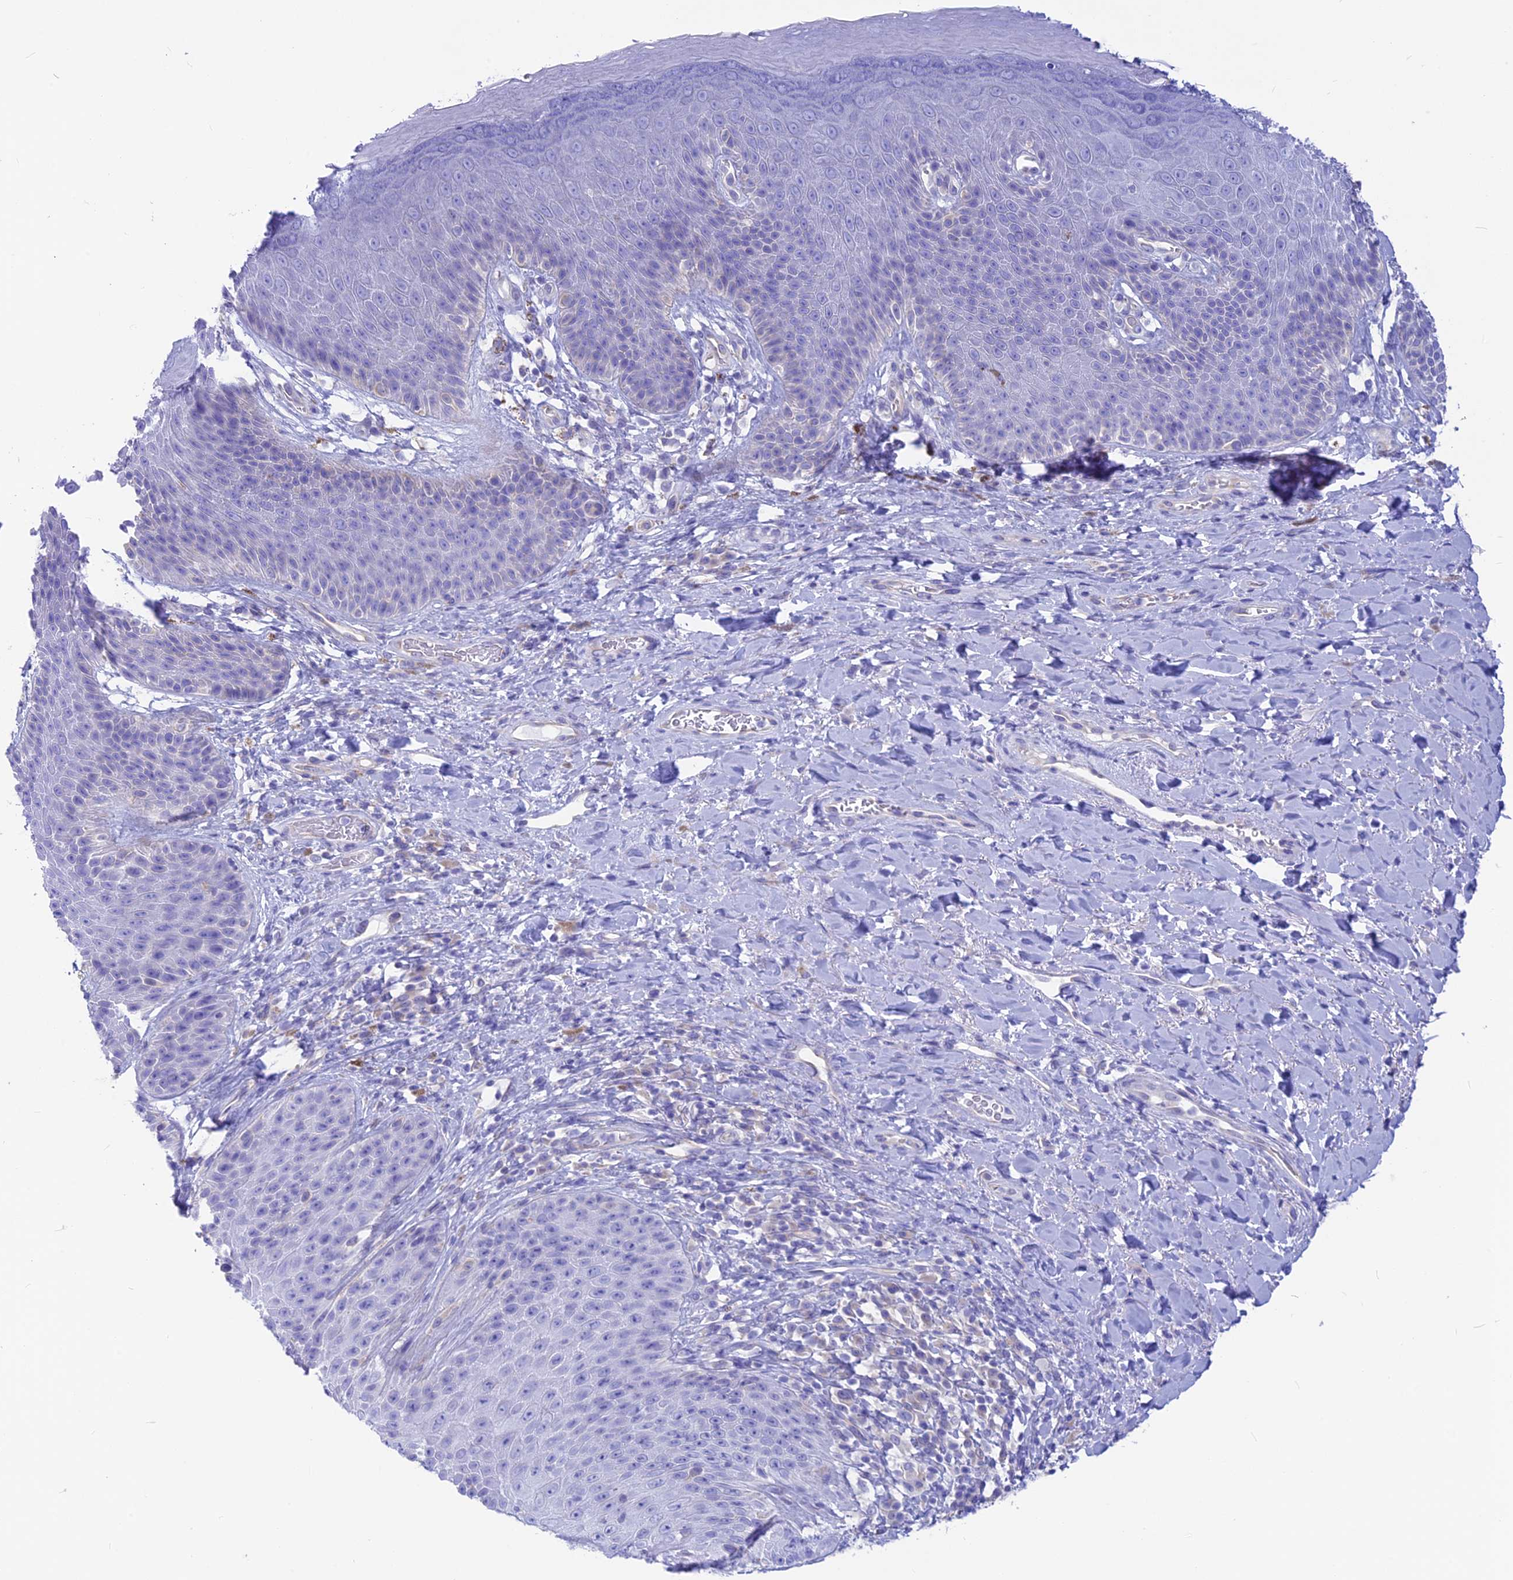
{"staining": {"intensity": "moderate", "quantity": "<25%", "location": "cytoplasmic/membranous"}, "tissue": "skin", "cell_type": "Epidermal cells", "image_type": "normal", "snomed": [{"axis": "morphology", "description": "Normal tissue, NOS"}, {"axis": "topography", "description": "Anal"}], "caption": "A micrograph of skin stained for a protein reveals moderate cytoplasmic/membranous brown staining in epidermal cells. (Brightfield microscopy of DAB IHC at high magnification).", "gene": "GNGT2", "patient": {"sex": "female", "age": 89}}